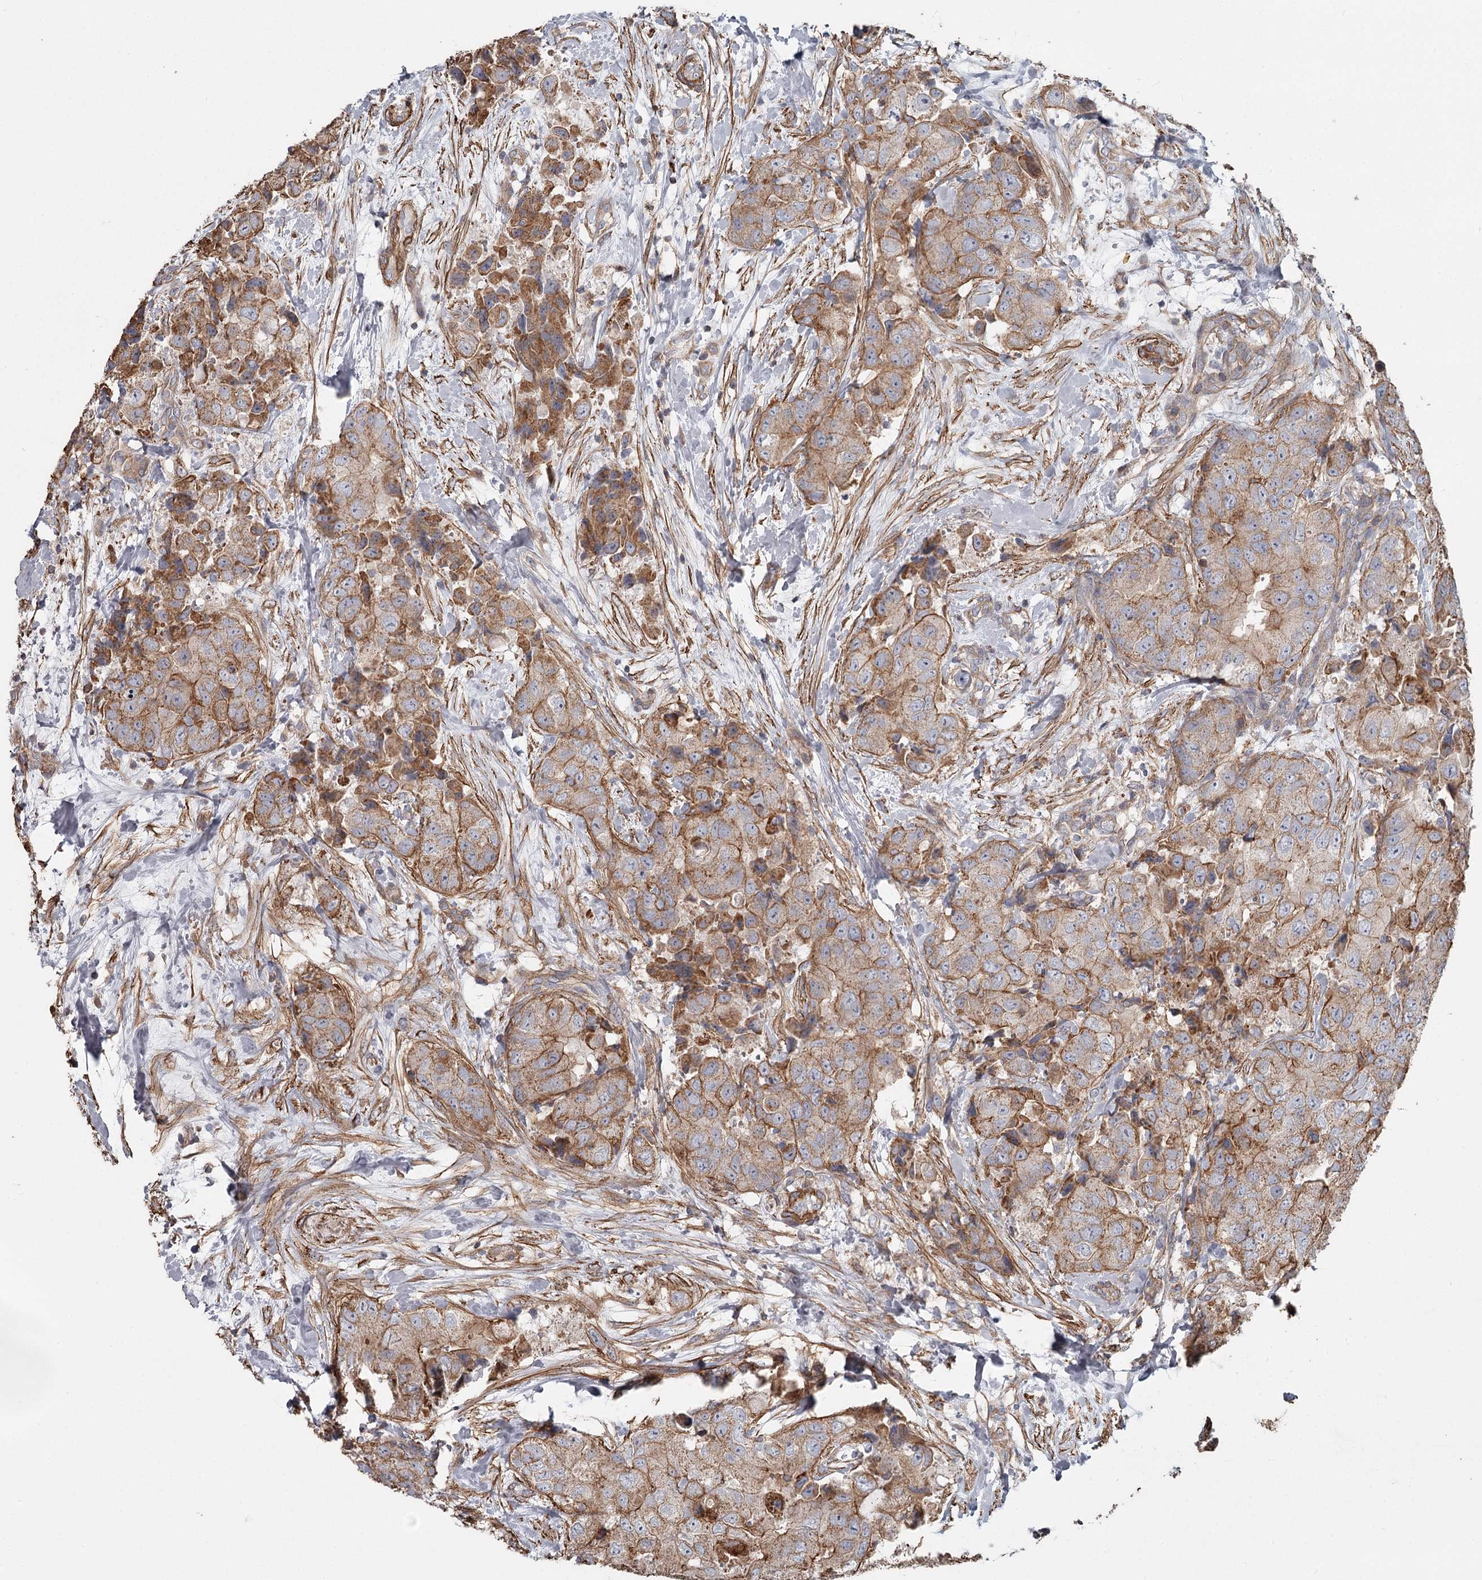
{"staining": {"intensity": "moderate", "quantity": ">75%", "location": "cytoplasmic/membranous"}, "tissue": "breast cancer", "cell_type": "Tumor cells", "image_type": "cancer", "snomed": [{"axis": "morphology", "description": "Duct carcinoma"}, {"axis": "topography", "description": "Breast"}], "caption": "DAB (3,3'-diaminobenzidine) immunohistochemical staining of breast cancer exhibits moderate cytoplasmic/membranous protein expression in about >75% of tumor cells.", "gene": "DHRS9", "patient": {"sex": "female", "age": 62}}